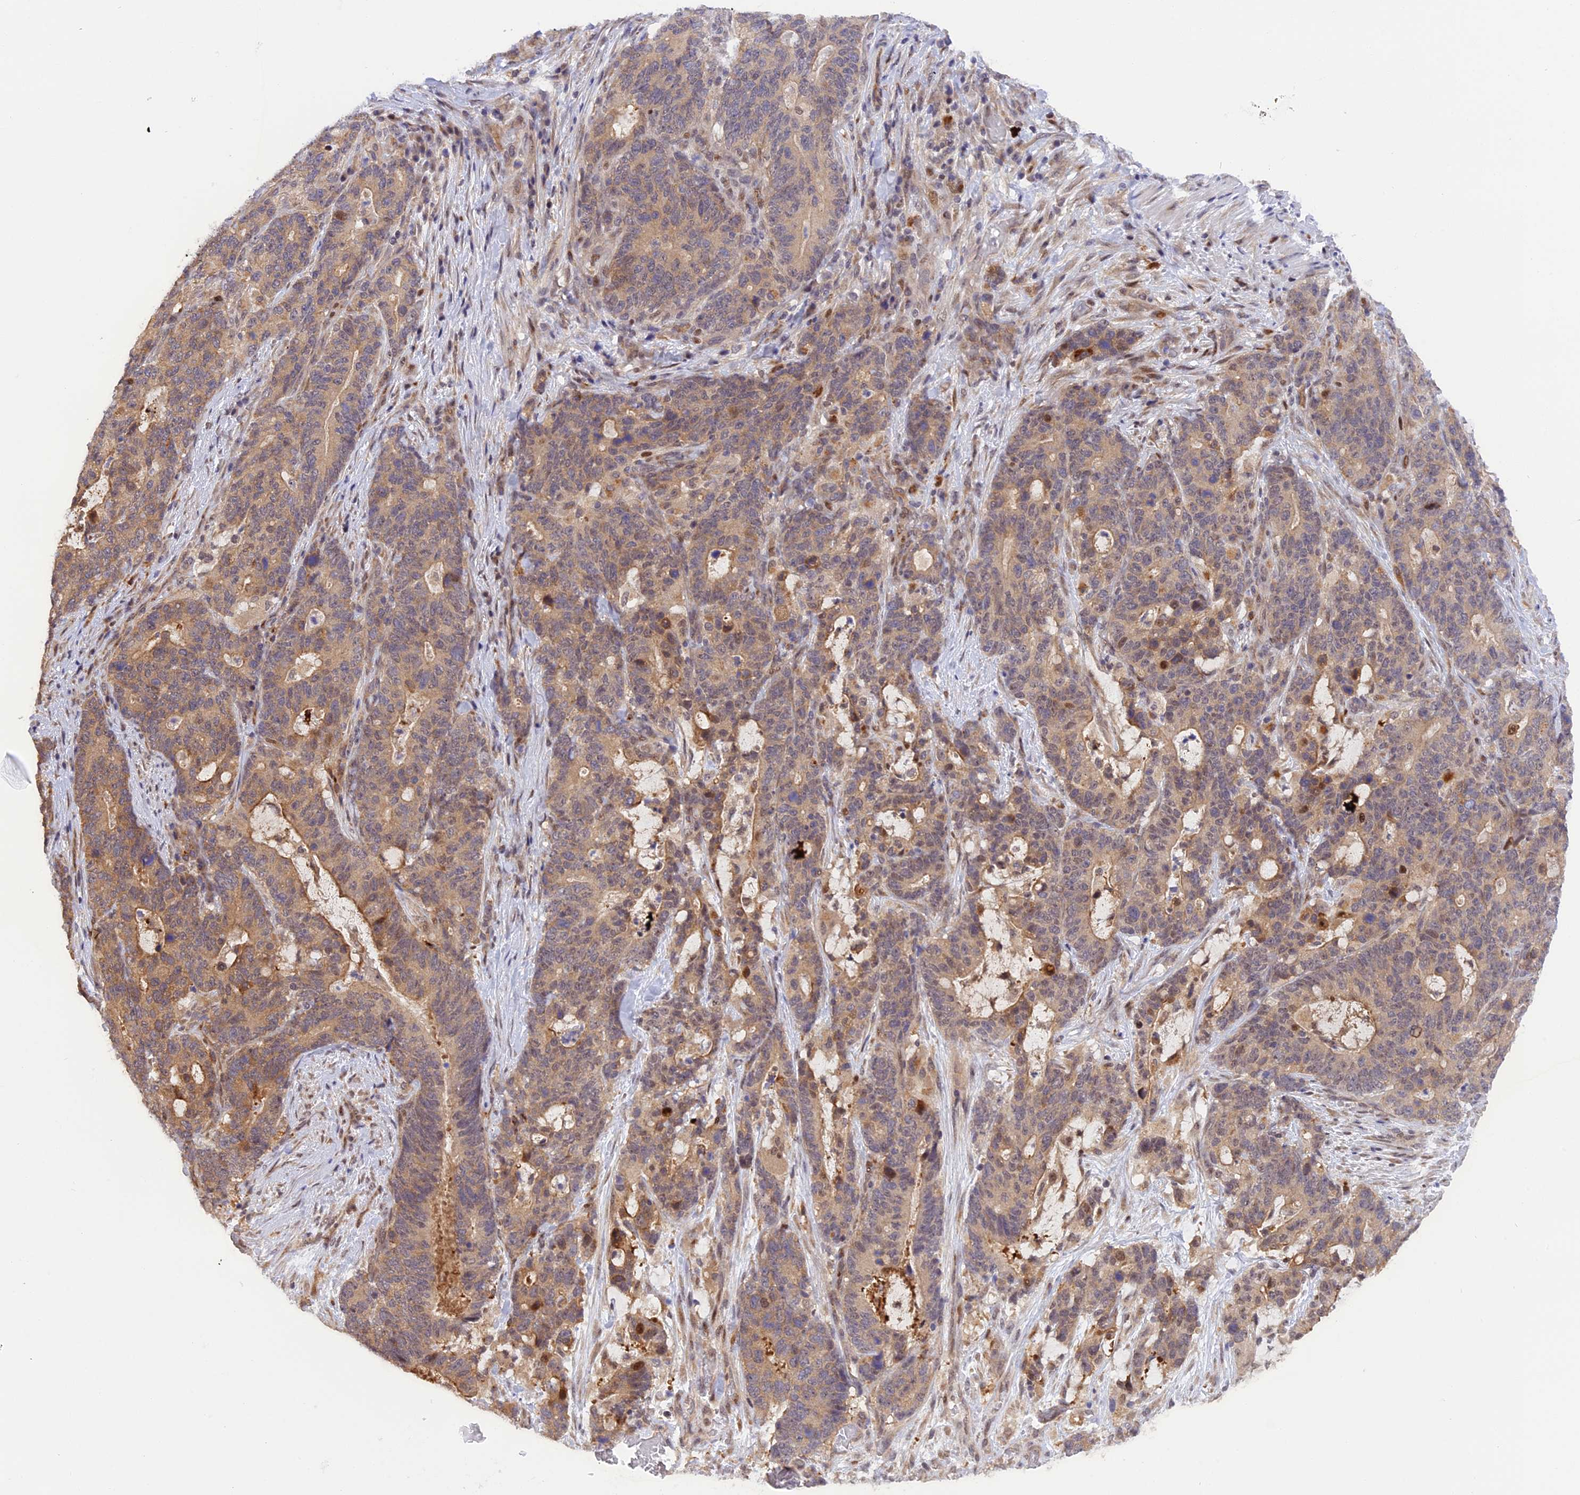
{"staining": {"intensity": "moderate", "quantity": ">75%", "location": "cytoplasmic/membranous"}, "tissue": "stomach cancer", "cell_type": "Tumor cells", "image_type": "cancer", "snomed": [{"axis": "morphology", "description": "Normal tissue, NOS"}, {"axis": "morphology", "description": "Adenocarcinoma, NOS"}, {"axis": "topography", "description": "Stomach"}], "caption": "The immunohistochemical stain highlights moderate cytoplasmic/membranous positivity in tumor cells of stomach cancer (adenocarcinoma) tissue.", "gene": "SAMD4A", "patient": {"sex": "female", "age": 64}}